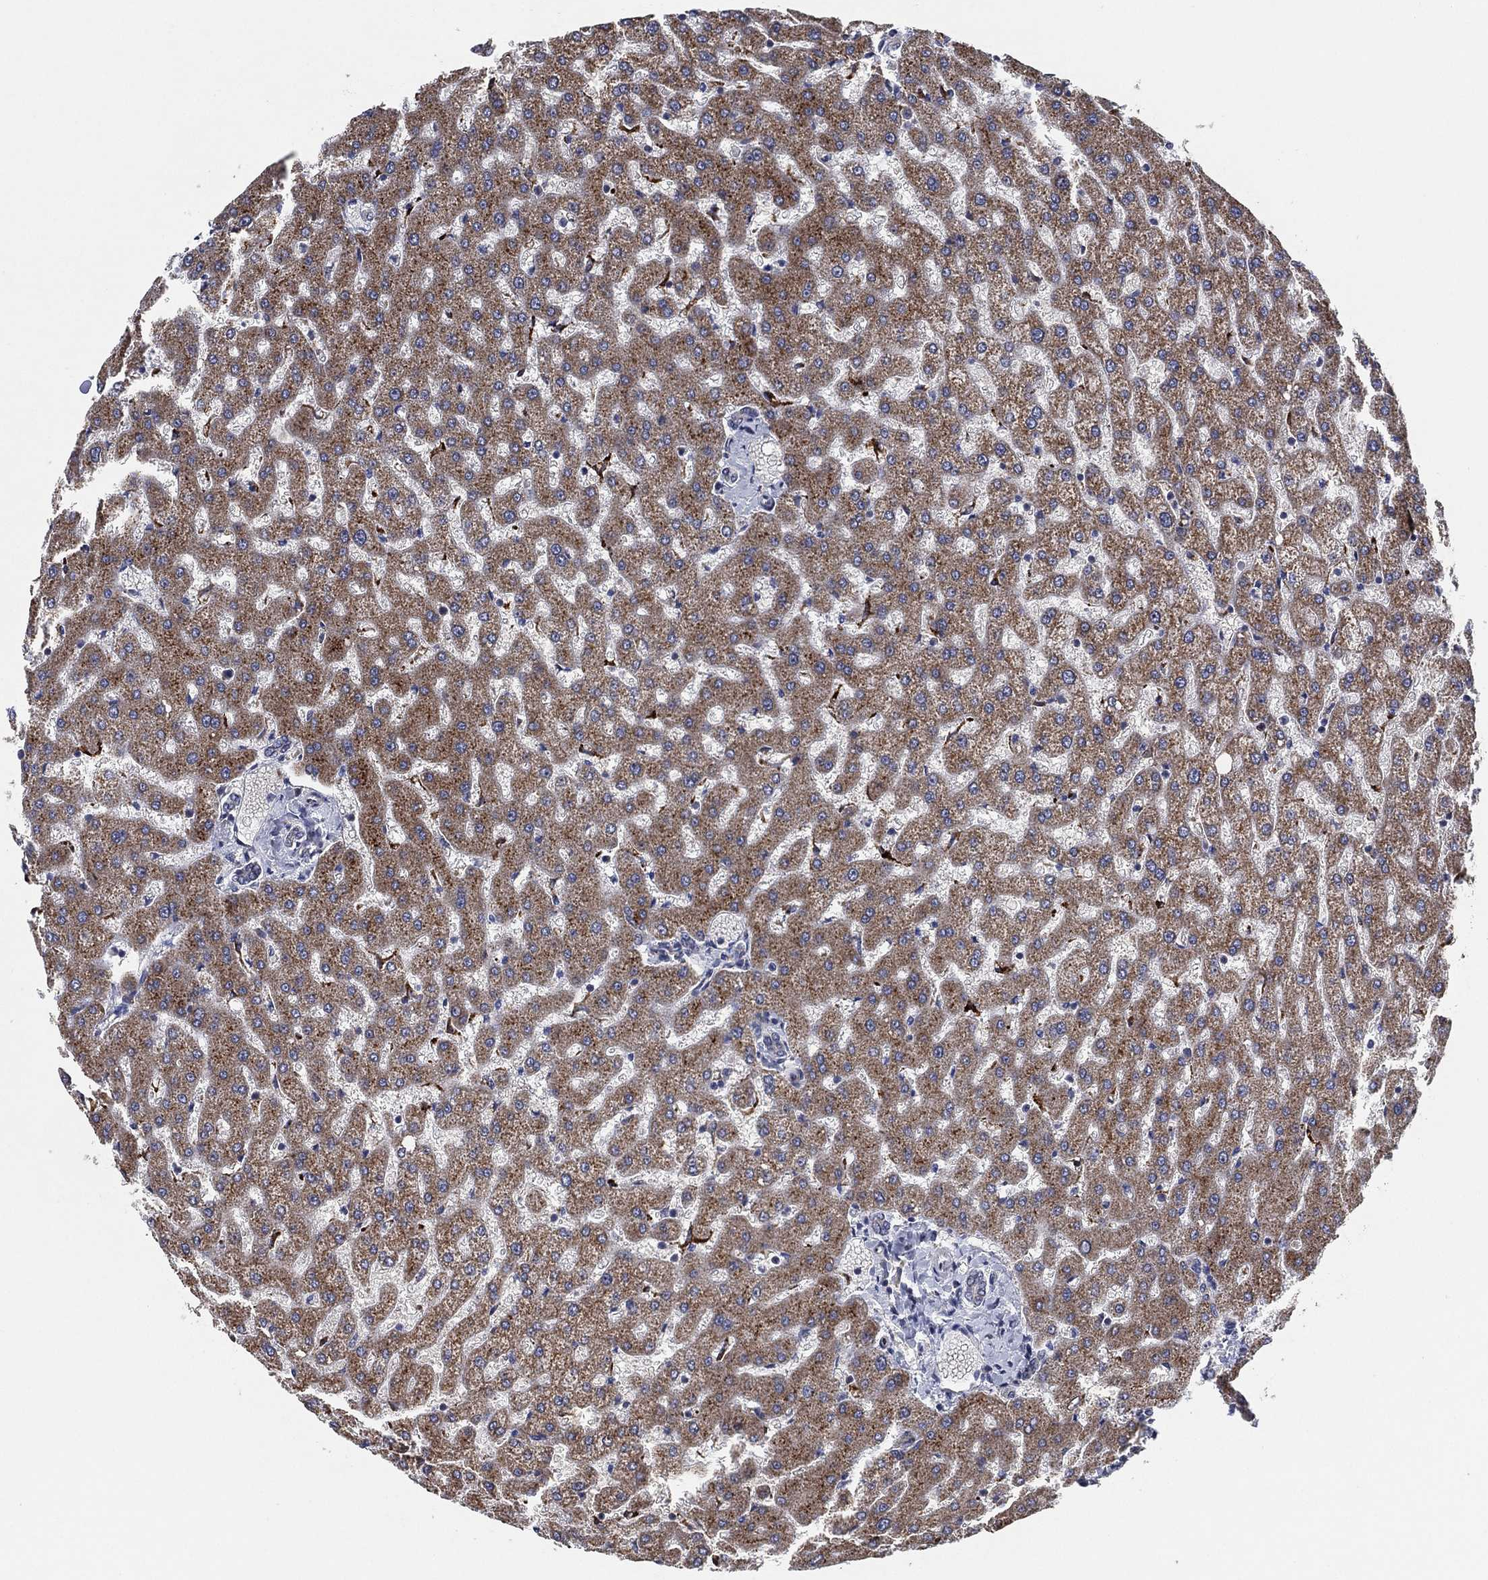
{"staining": {"intensity": "negative", "quantity": "none", "location": "none"}, "tissue": "liver", "cell_type": "Cholangiocytes", "image_type": "normal", "snomed": [{"axis": "morphology", "description": "Normal tissue, NOS"}, {"axis": "topography", "description": "Liver"}], "caption": "Immunohistochemistry (IHC) image of benign liver stained for a protein (brown), which reveals no positivity in cholangiocytes.", "gene": "FAM104A", "patient": {"sex": "female", "age": 50}}